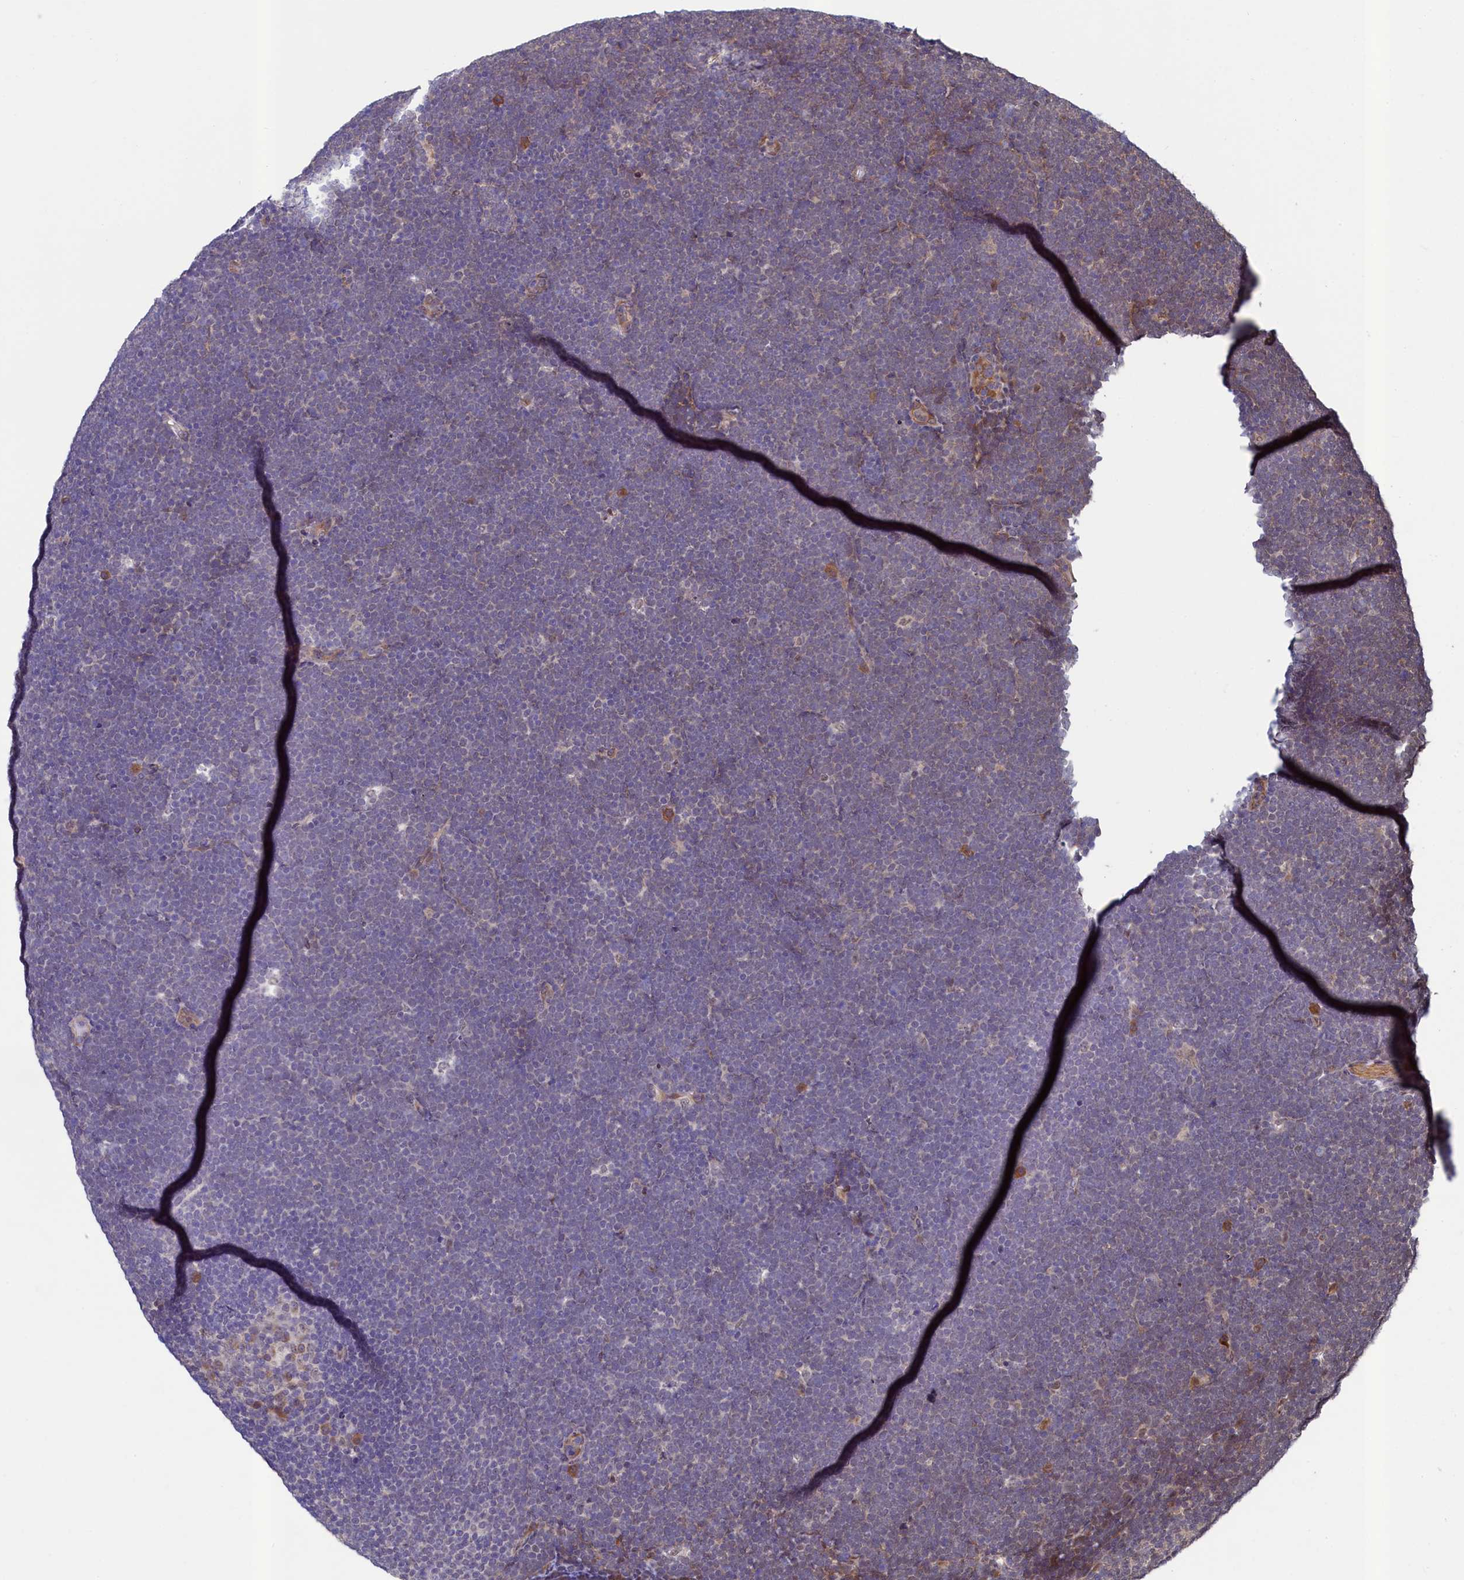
{"staining": {"intensity": "negative", "quantity": "none", "location": "none"}, "tissue": "lymphoma", "cell_type": "Tumor cells", "image_type": "cancer", "snomed": [{"axis": "morphology", "description": "Malignant lymphoma, non-Hodgkin's type, High grade"}, {"axis": "topography", "description": "Lymph node"}], "caption": "A micrograph of human high-grade malignant lymphoma, non-Hodgkin's type is negative for staining in tumor cells.", "gene": "LEO1", "patient": {"sex": "male", "age": 13}}